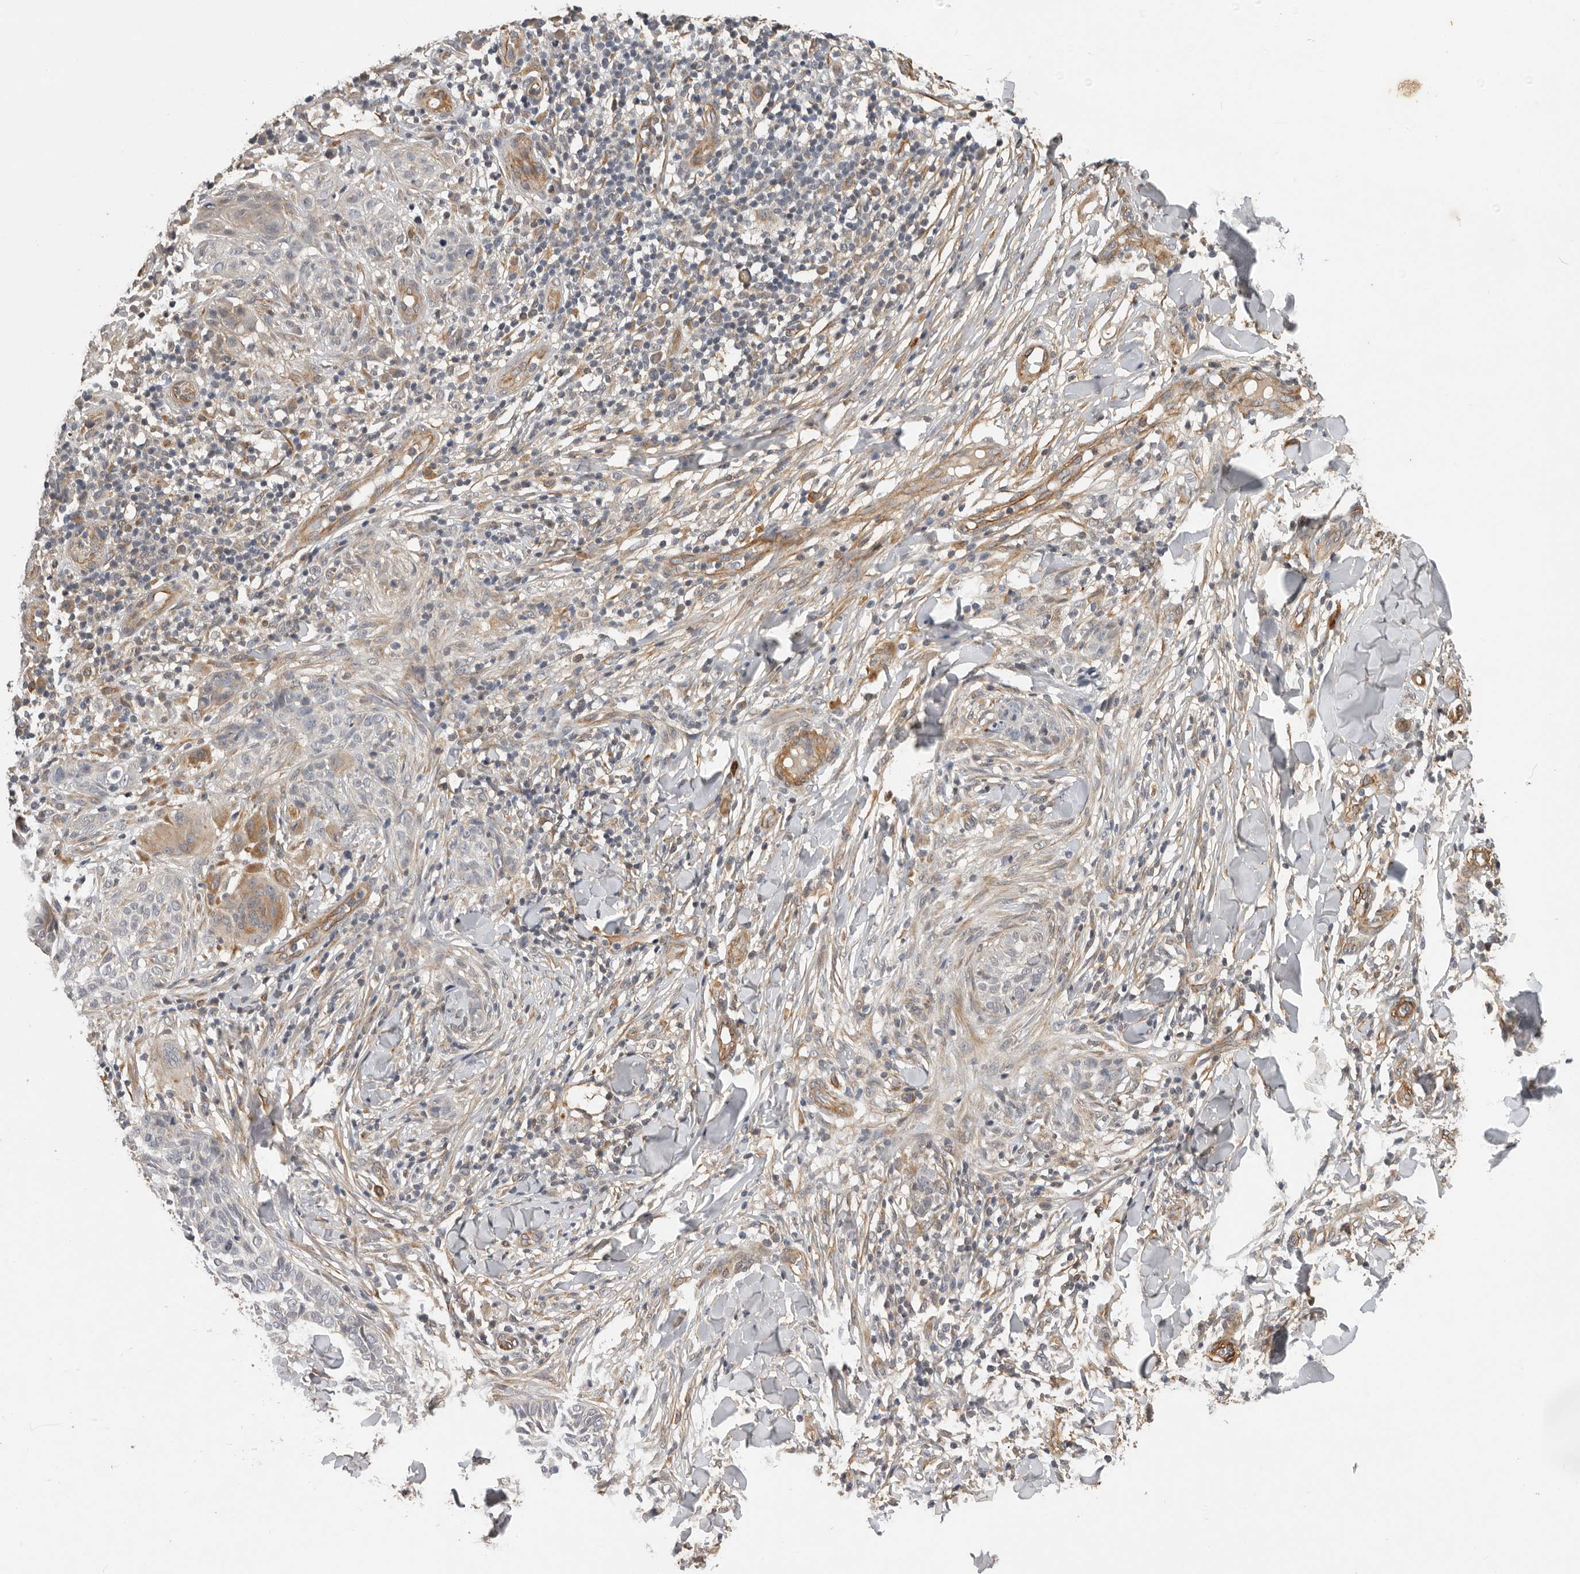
{"staining": {"intensity": "moderate", "quantity": "<25%", "location": "cytoplasmic/membranous"}, "tissue": "skin cancer", "cell_type": "Tumor cells", "image_type": "cancer", "snomed": [{"axis": "morphology", "description": "Normal tissue, NOS"}, {"axis": "morphology", "description": "Basal cell carcinoma"}, {"axis": "topography", "description": "Skin"}], "caption": "High-magnification brightfield microscopy of skin basal cell carcinoma stained with DAB (3,3'-diaminobenzidine) (brown) and counterstained with hematoxylin (blue). tumor cells exhibit moderate cytoplasmic/membranous positivity is seen in about<25% of cells.", "gene": "RNF157", "patient": {"sex": "male", "age": 67}}